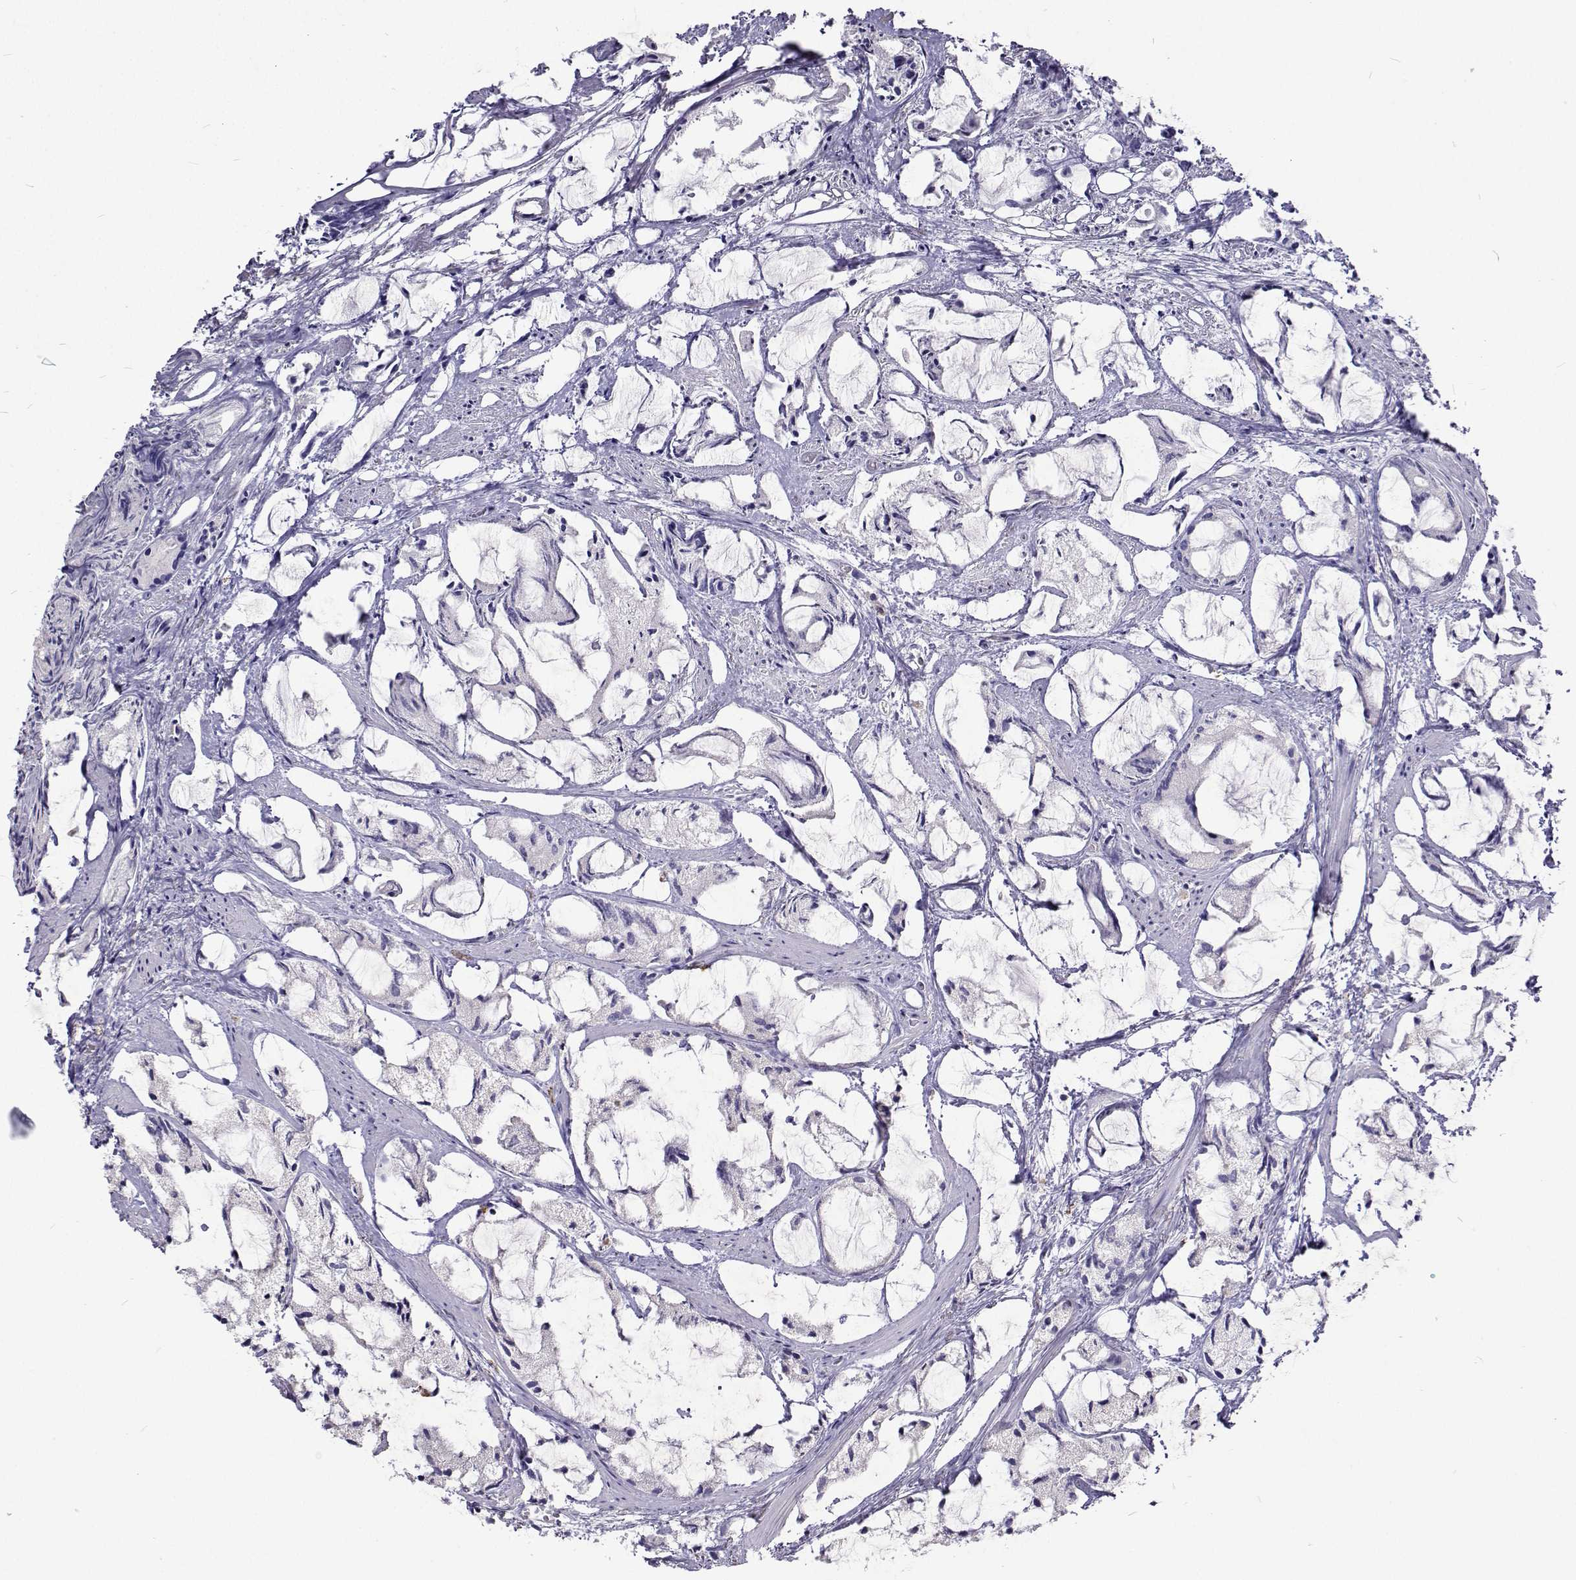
{"staining": {"intensity": "negative", "quantity": "none", "location": "none"}, "tissue": "prostate cancer", "cell_type": "Tumor cells", "image_type": "cancer", "snomed": [{"axis": "morphology", "description": "Adenocarcinoma, High grade"}, {"axis": "topography", "description": "Prostate"}], "caption": "DAB (3,3'-diaminobenzidine) immunohistochemical staining of human prostate cancer (adenocarcinoma (high-grade)) demonstrates no significant expression in tumor cells. Nuclei are stained in blue.", "gene": "CFAP44", "patient": {"sex": "male", "age": 85}}